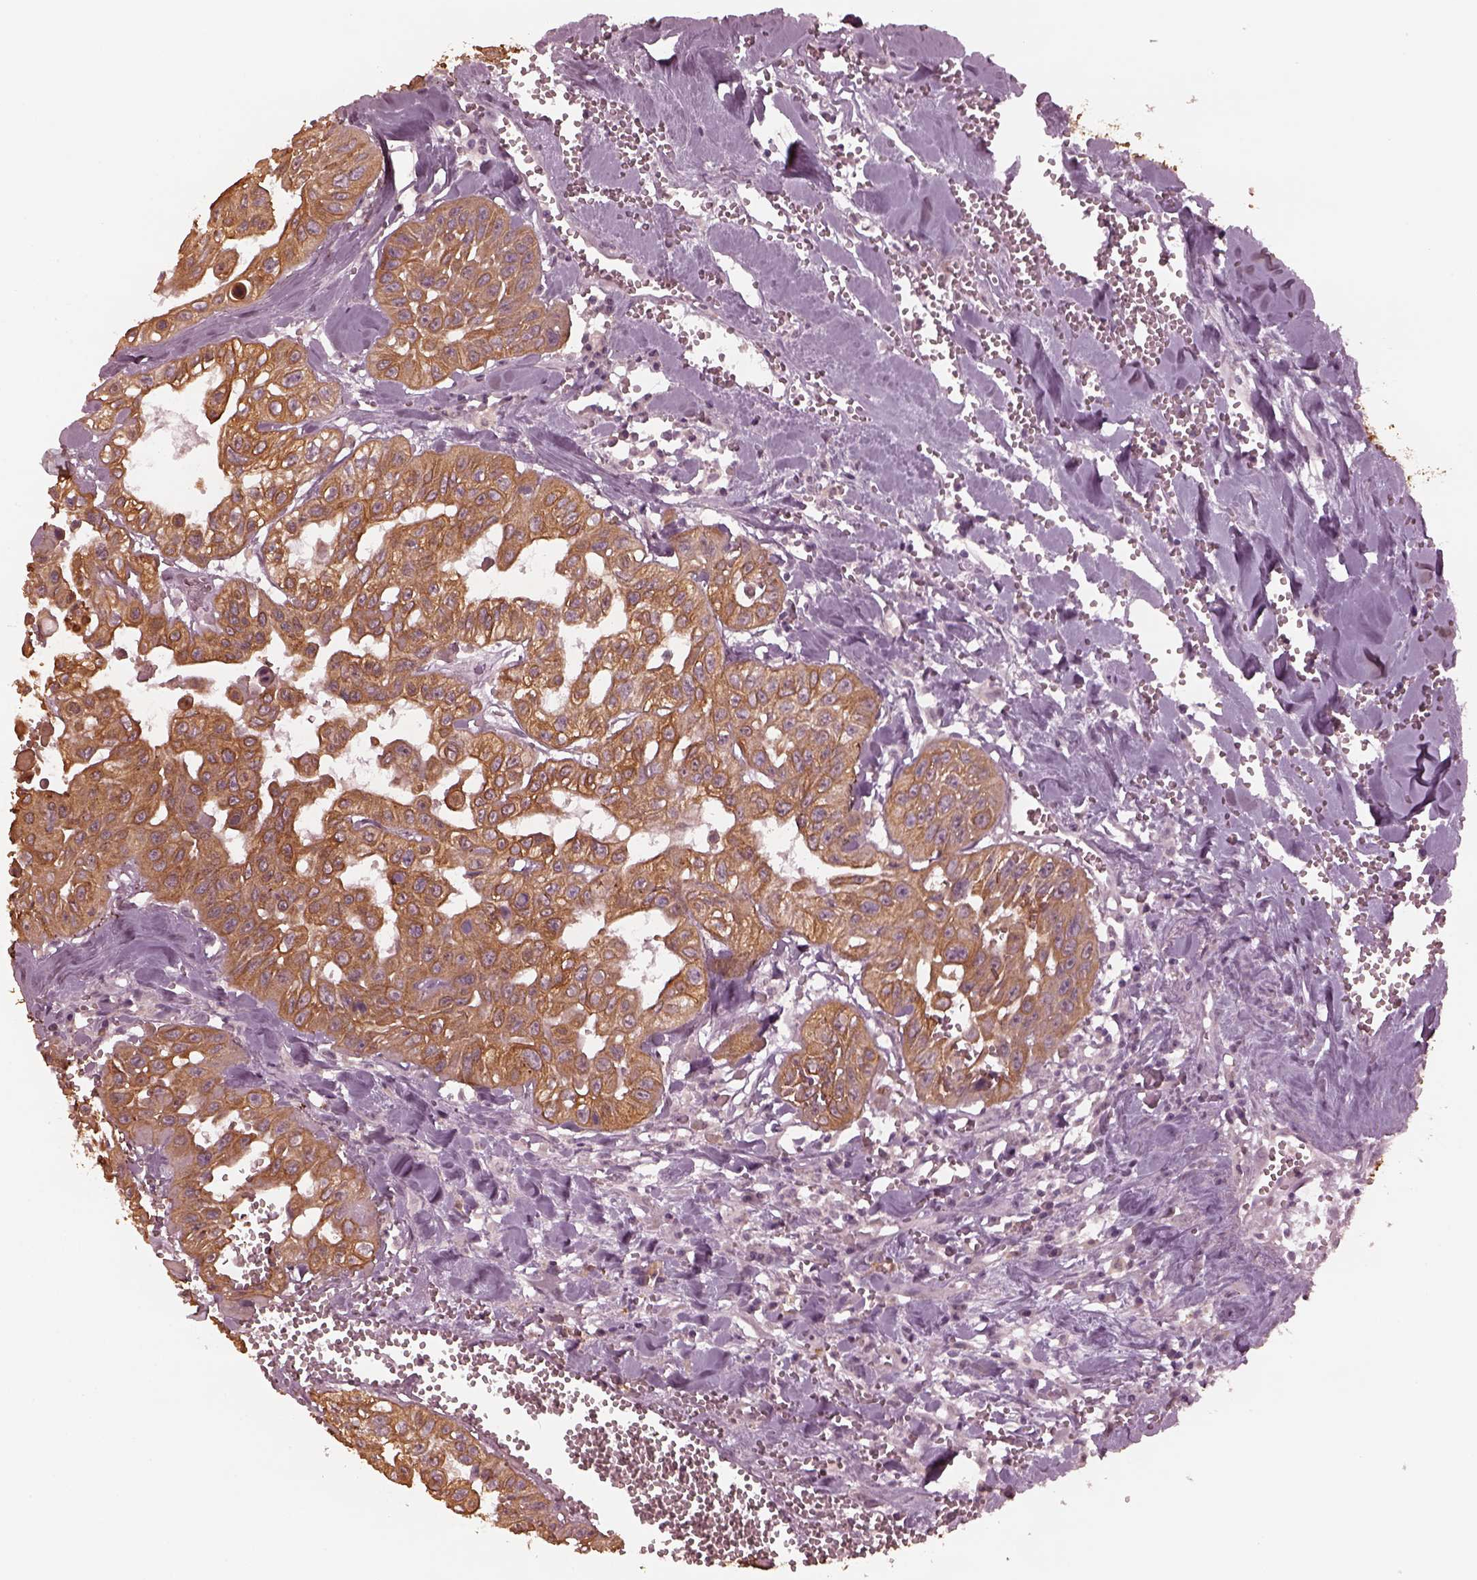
{"staining": {"intensity": "strong", "quantity": ">75%", "location": "cytoplasmic/membranous"}, "tissue": "head and neck cancer", "cell_type": "Tumor cells", "image_type": "cancer", "snomed": [{"axis": "morphology", "description": "Adenocarcinoma, NOS"}, {"axis": "topography", "description": "Head-Neck"}], "caption": "Adenocarcinoma (head and neck) stained with a brown dye reveals strong cytoplasmic/membranous positive positivity in about >75% of tumor cells.", "gene": "KRT79", "patient": {"sex": "male", "age": 73}}